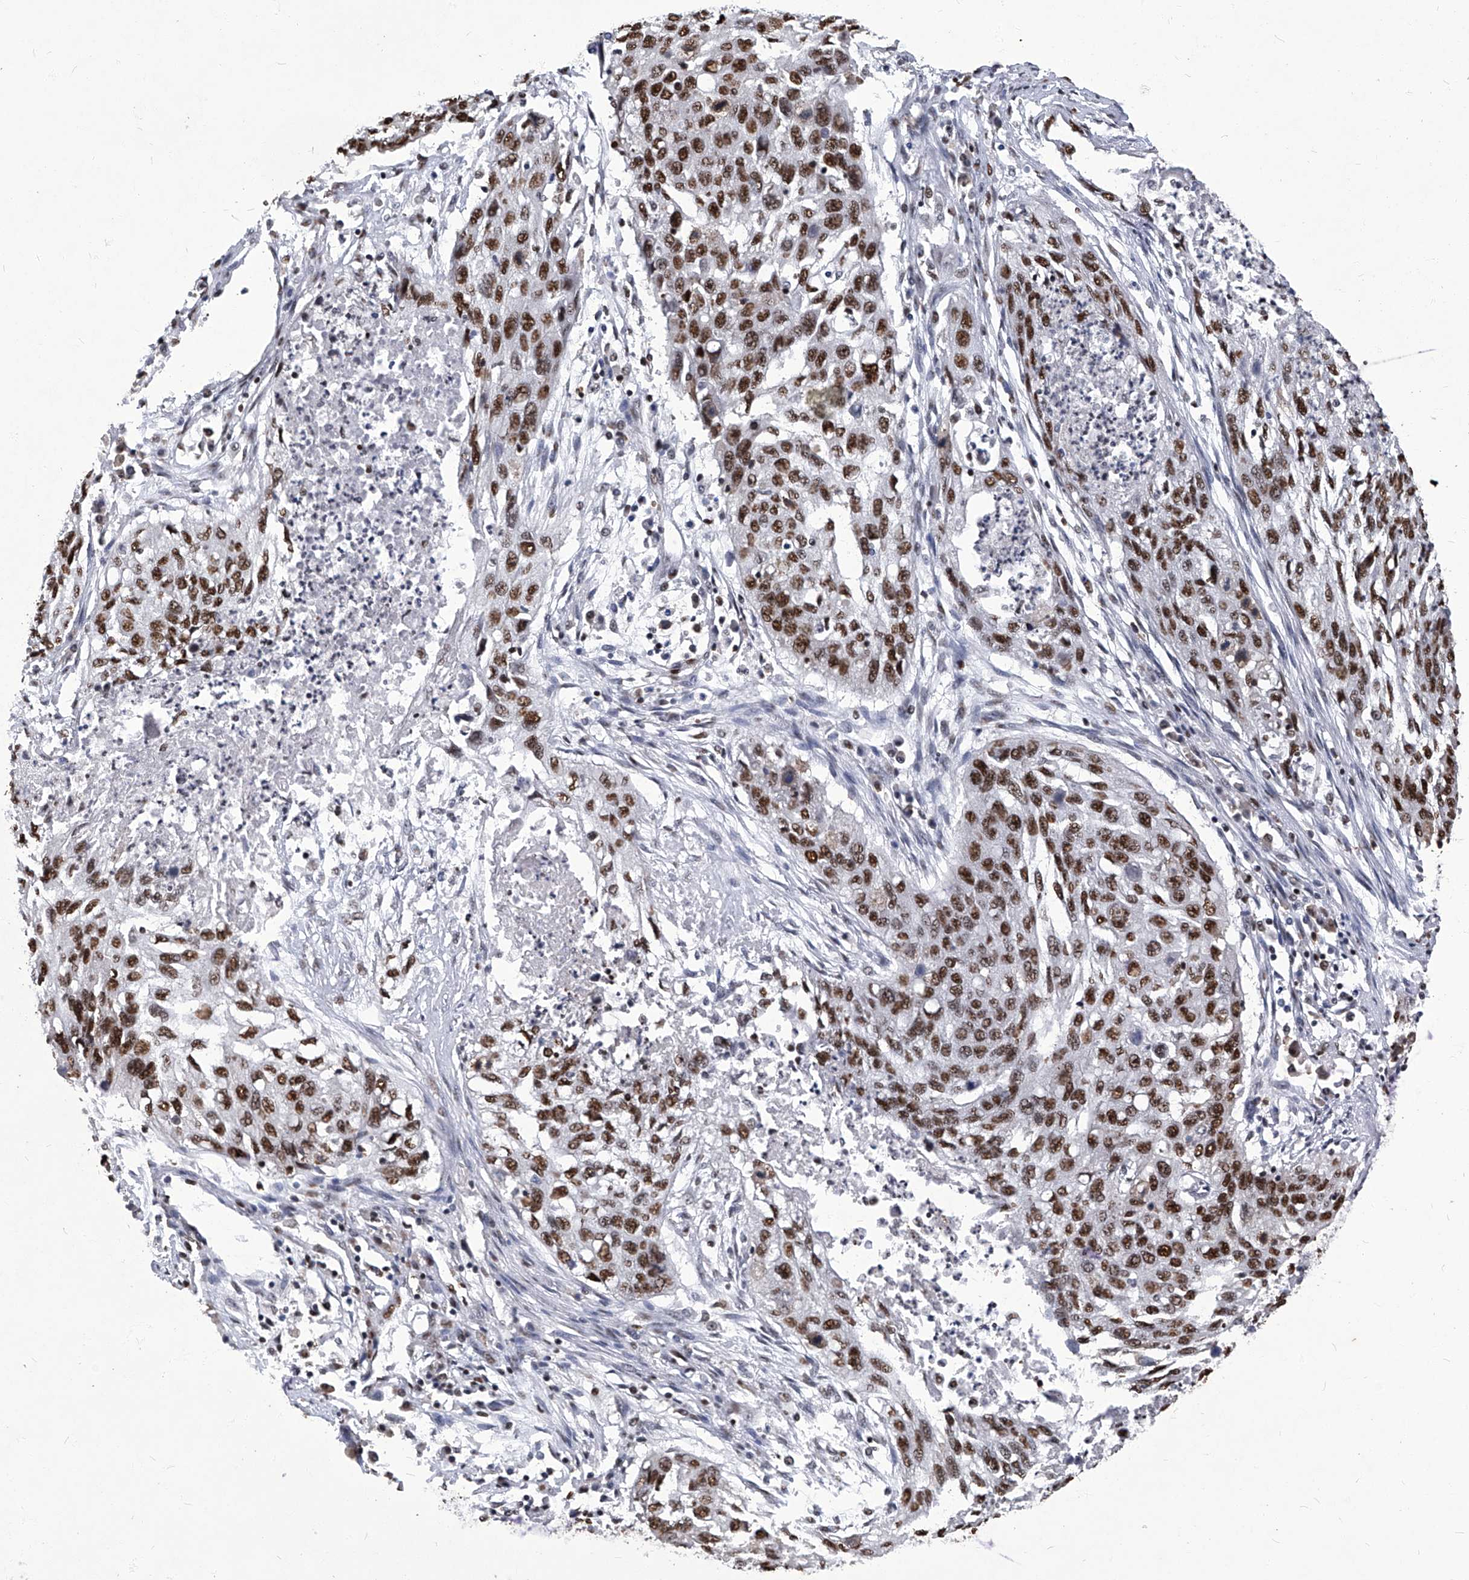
{"staining": {"intensity": "moderate", "quantity": ">75%", "location": "nuclear"}, "tissue": "lung cancer", "cell_type": "Tumor cells", "image_type": "cancer", "snomed": [{"axis": "morphology", "description": "Squamous cell carcinoma, NOS"}, {"axis": "topography", "description": "Lung"}], "caption": "Lung cancer tissue demonstrates moderate nuclear staining in approximately >75% of tumor cells", "gene": "HBP1", "patient": {"sex": "female", "age": 63}}